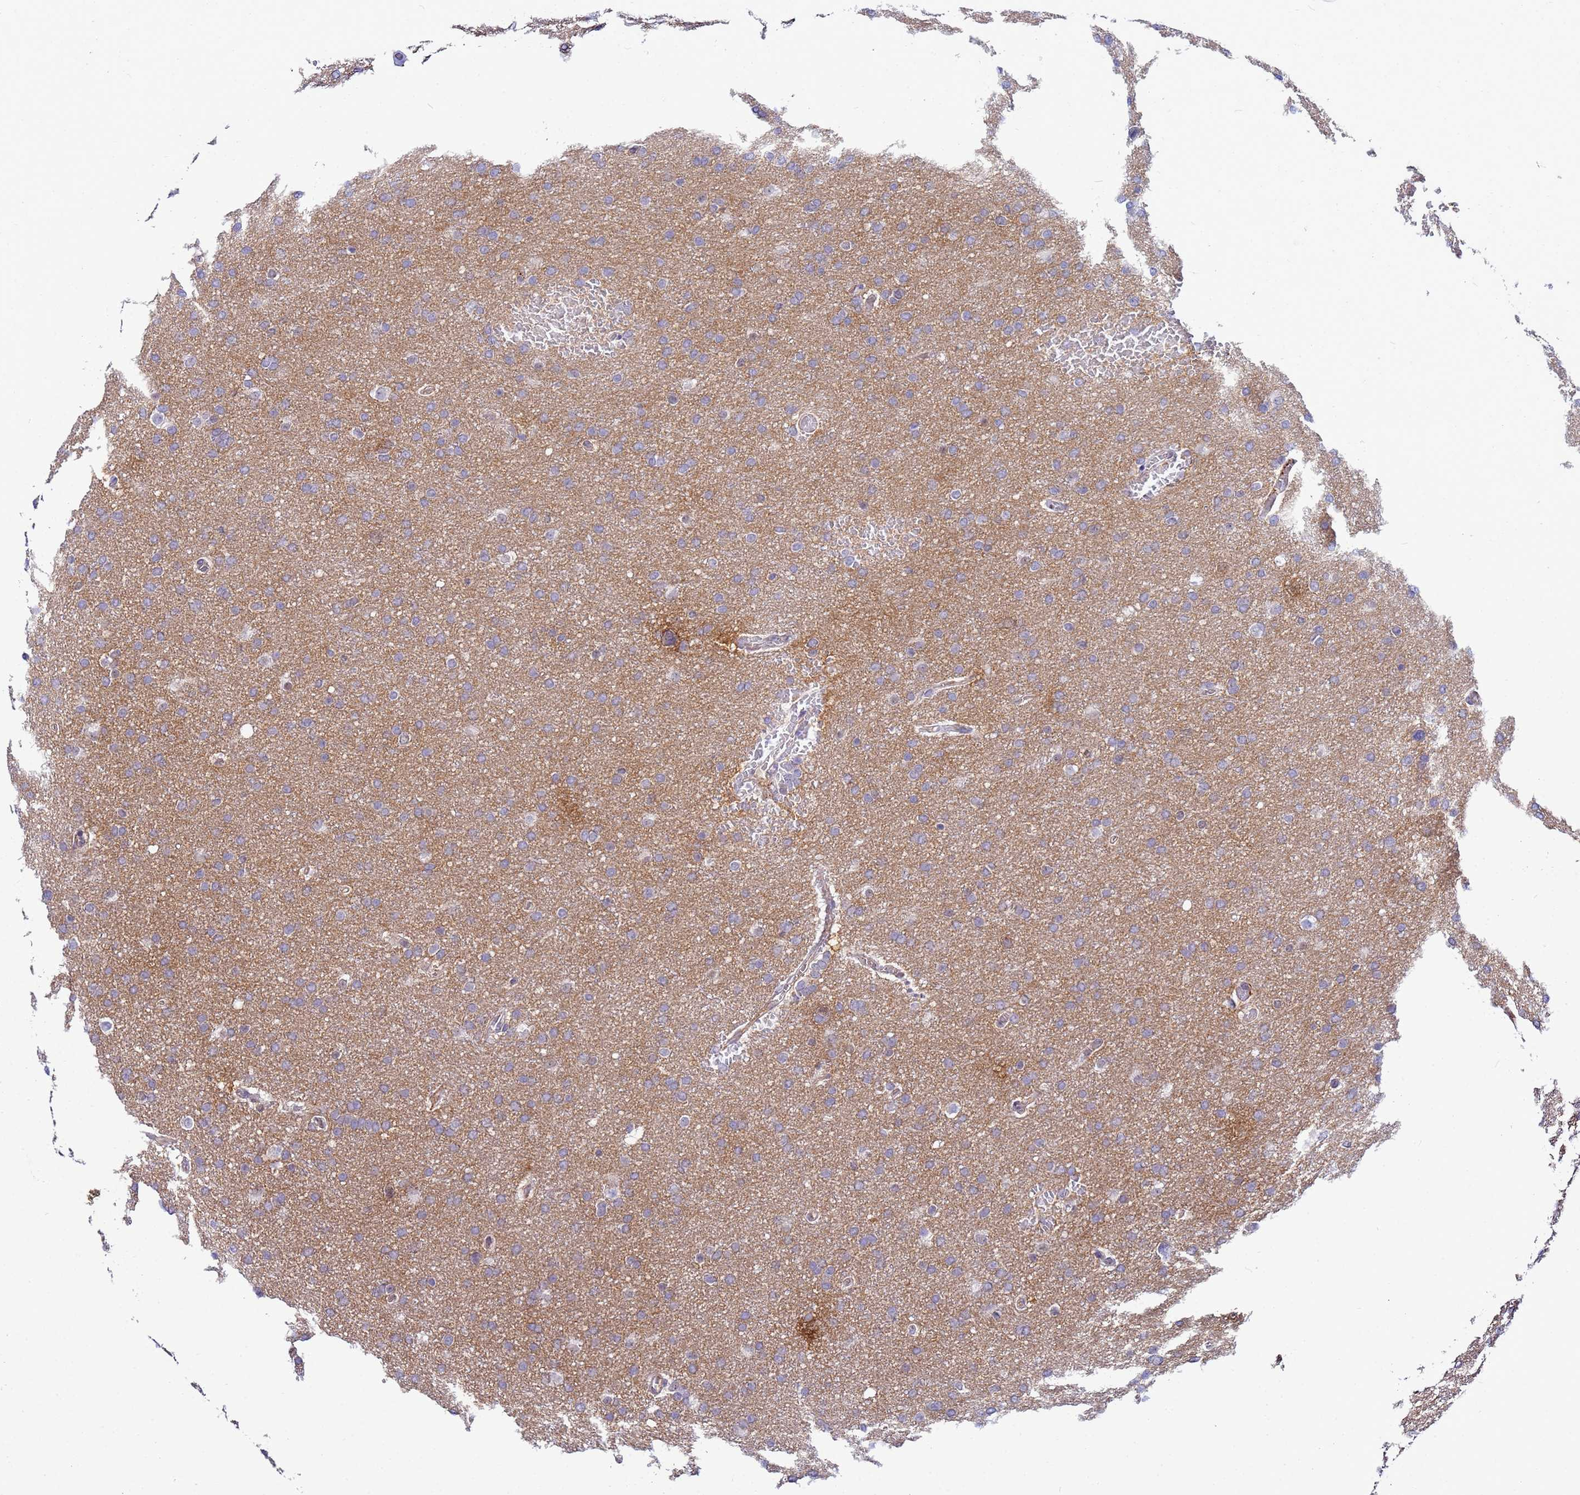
{"staining": {"intensity": "moderate", "quantity": "<25%", "location": "cytoplasmic/membranous"}, "tissue": "glioma", "cell_type": "Tumor cells", "image_type": "cancer", "snomed": [{"axis": "morphology", "description": "Glioma, malignant, High grade"}, {"axis": "topography", "description": "Cerebral cortex"}], "caption": "The micrograph exhibits a brown stain indicating the presence of a protein in the cytoplasmic/membranous of tumor cells in glioma.", "gene": "SLC25A37", "patient": {"sex": "female", "age": 36}}